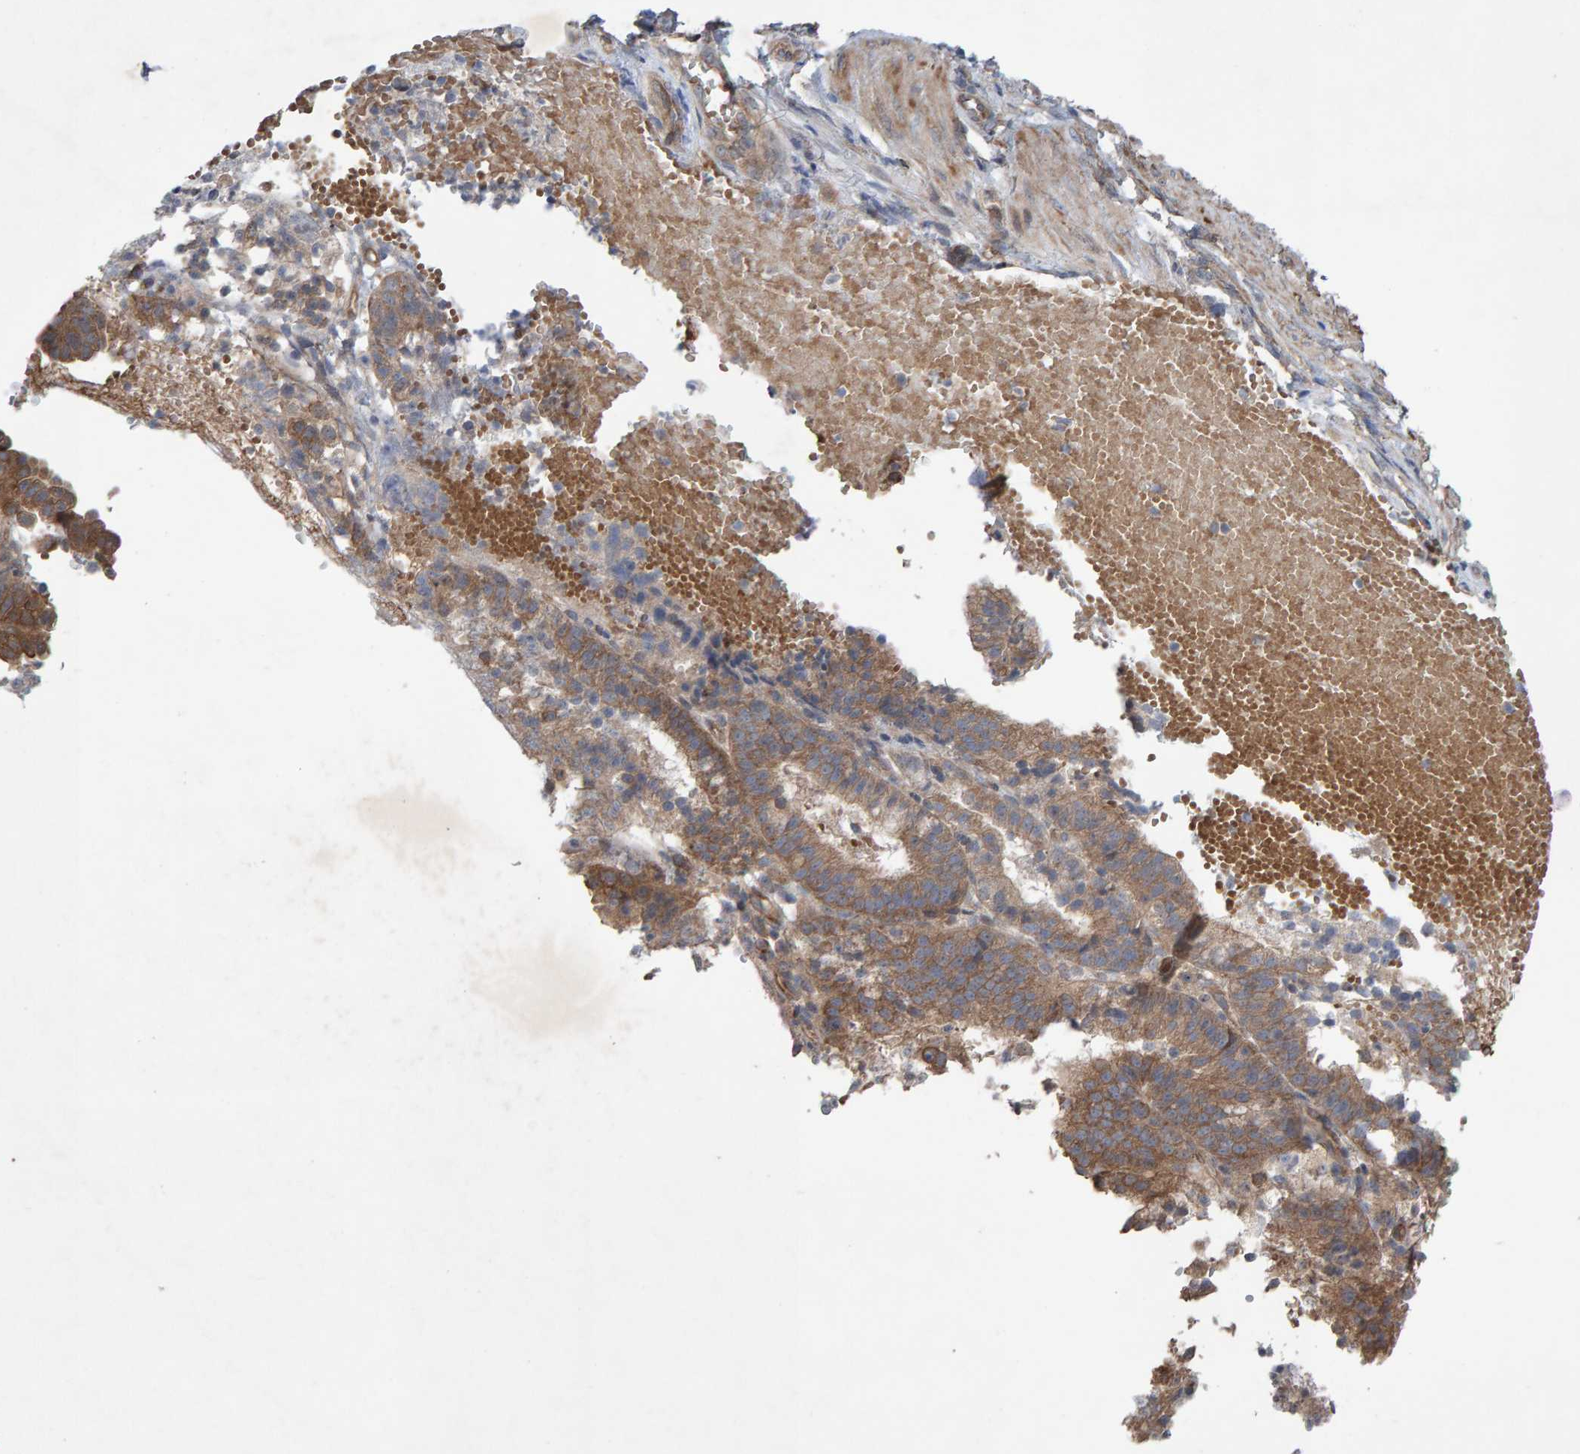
{"staining": {"intensity": "moderate", "quantity": ">75%", "location": "cytoplasmic/membranous"}, "tissue": "endometrial cancer", "cell_type": "Tumor cells", "image_type": "cancer", "snomed": [{"axis": "morphology", "description": "Adenocarcinoma, NOS"}, {"axis": "topography", "description": "Endometrium"}], "caption": "Endometrial adenocarcinoma stained with a brown dye exhibits moderate cytoplasmic/membranous positive staining in approximately >75% of tumor cells.", "gene": "LRSAM1", "patient": {"sex": "female", "age": 51}}